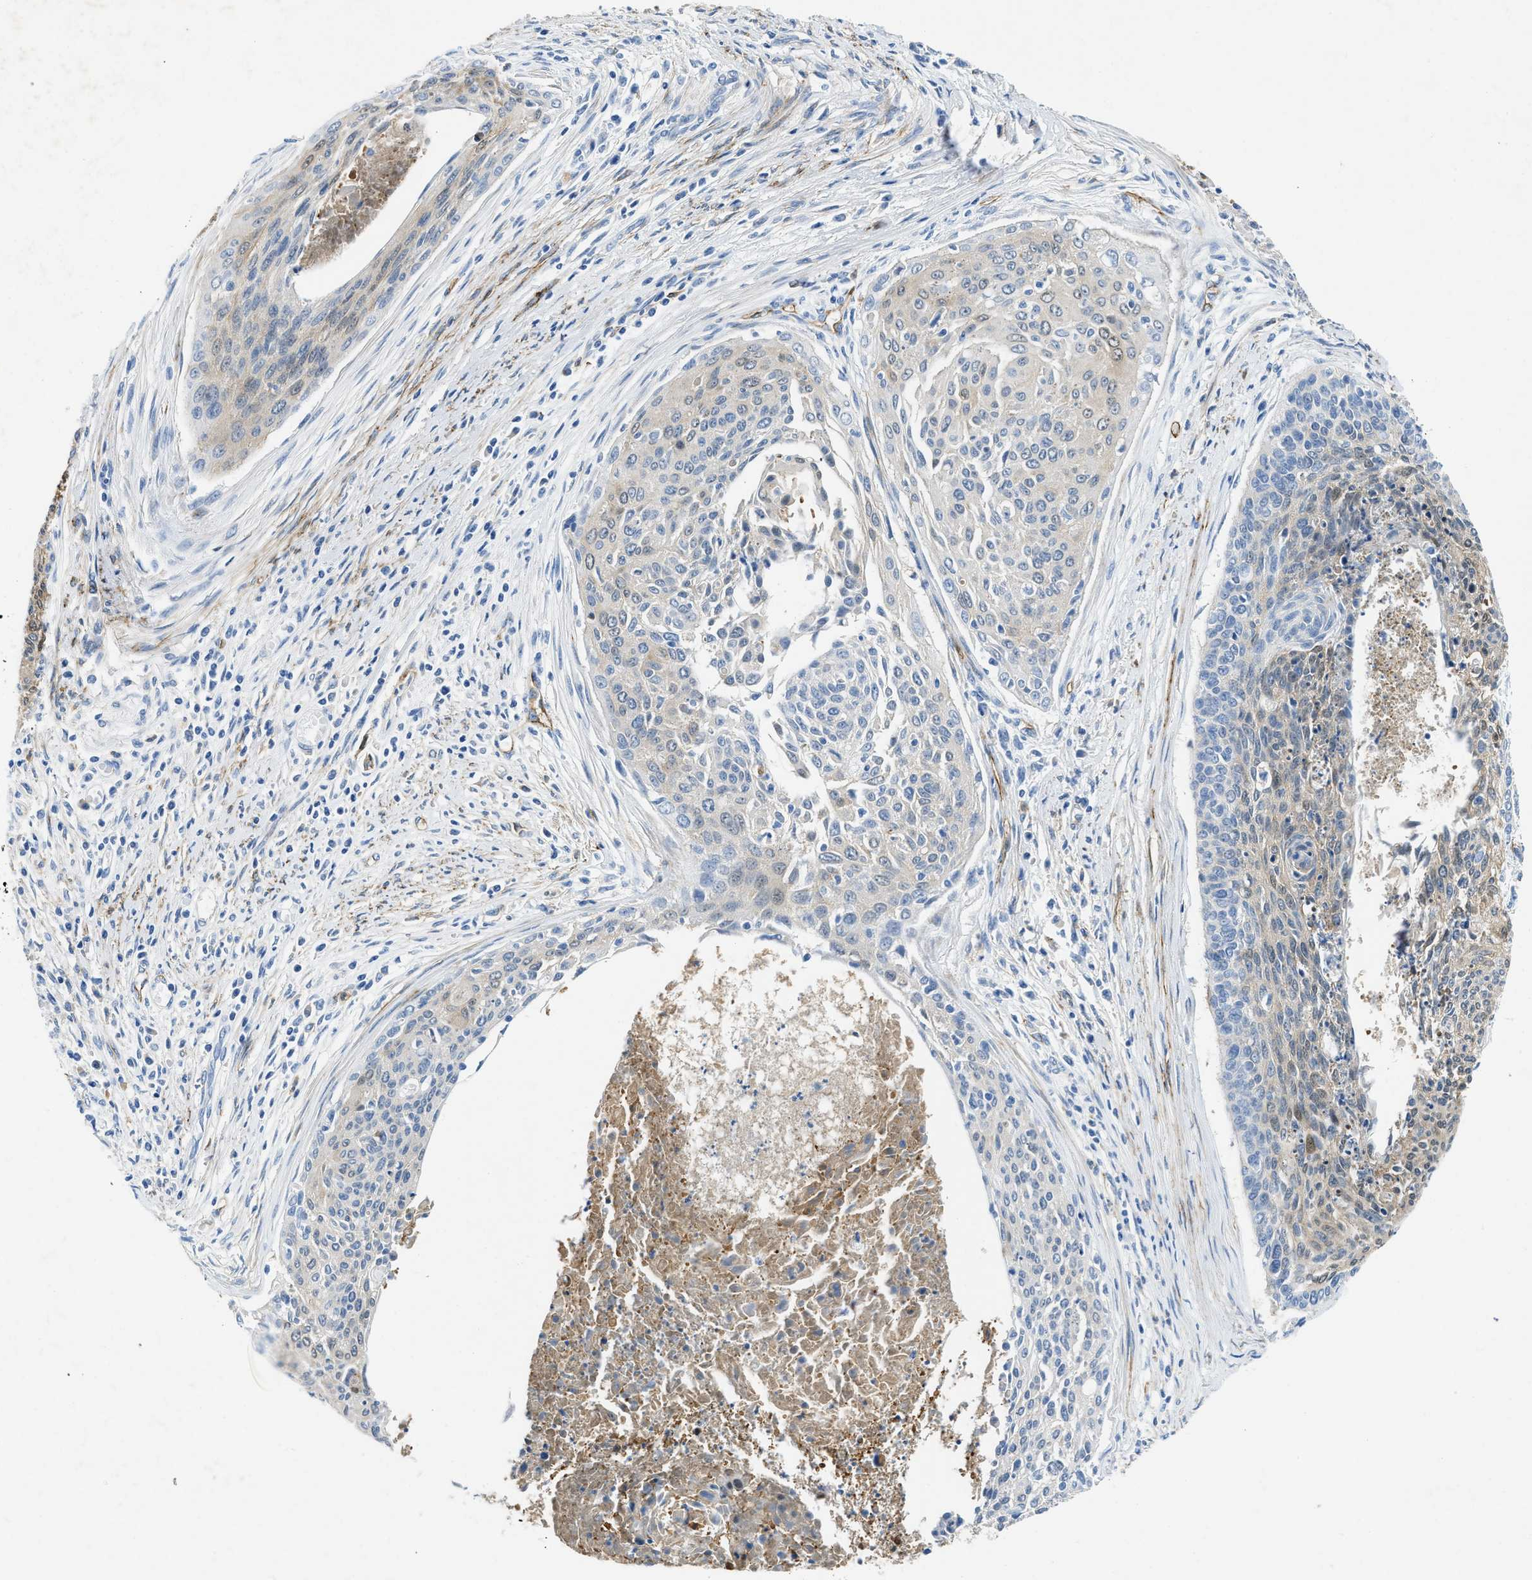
{"staining": {"intensity": "weak", "quantity": "<25%", "location": "cytoplasmic/membranous,nuclear"}, "tissue": "cervical cancer", "cell_type": "Tumor cells", "image_type": "cancer", "snomed": [{"axis": "morphology", "description": "Squamous cell carcinoma, NOS"}, {"axis": "topography", "description": "Cervix"}], "caption": "Tumor cells show no significant expression in cervical cancer. (DAB IHC, high magnification).", "gene": "SPEG", "patient": {"sex": "female", "age": 55}}